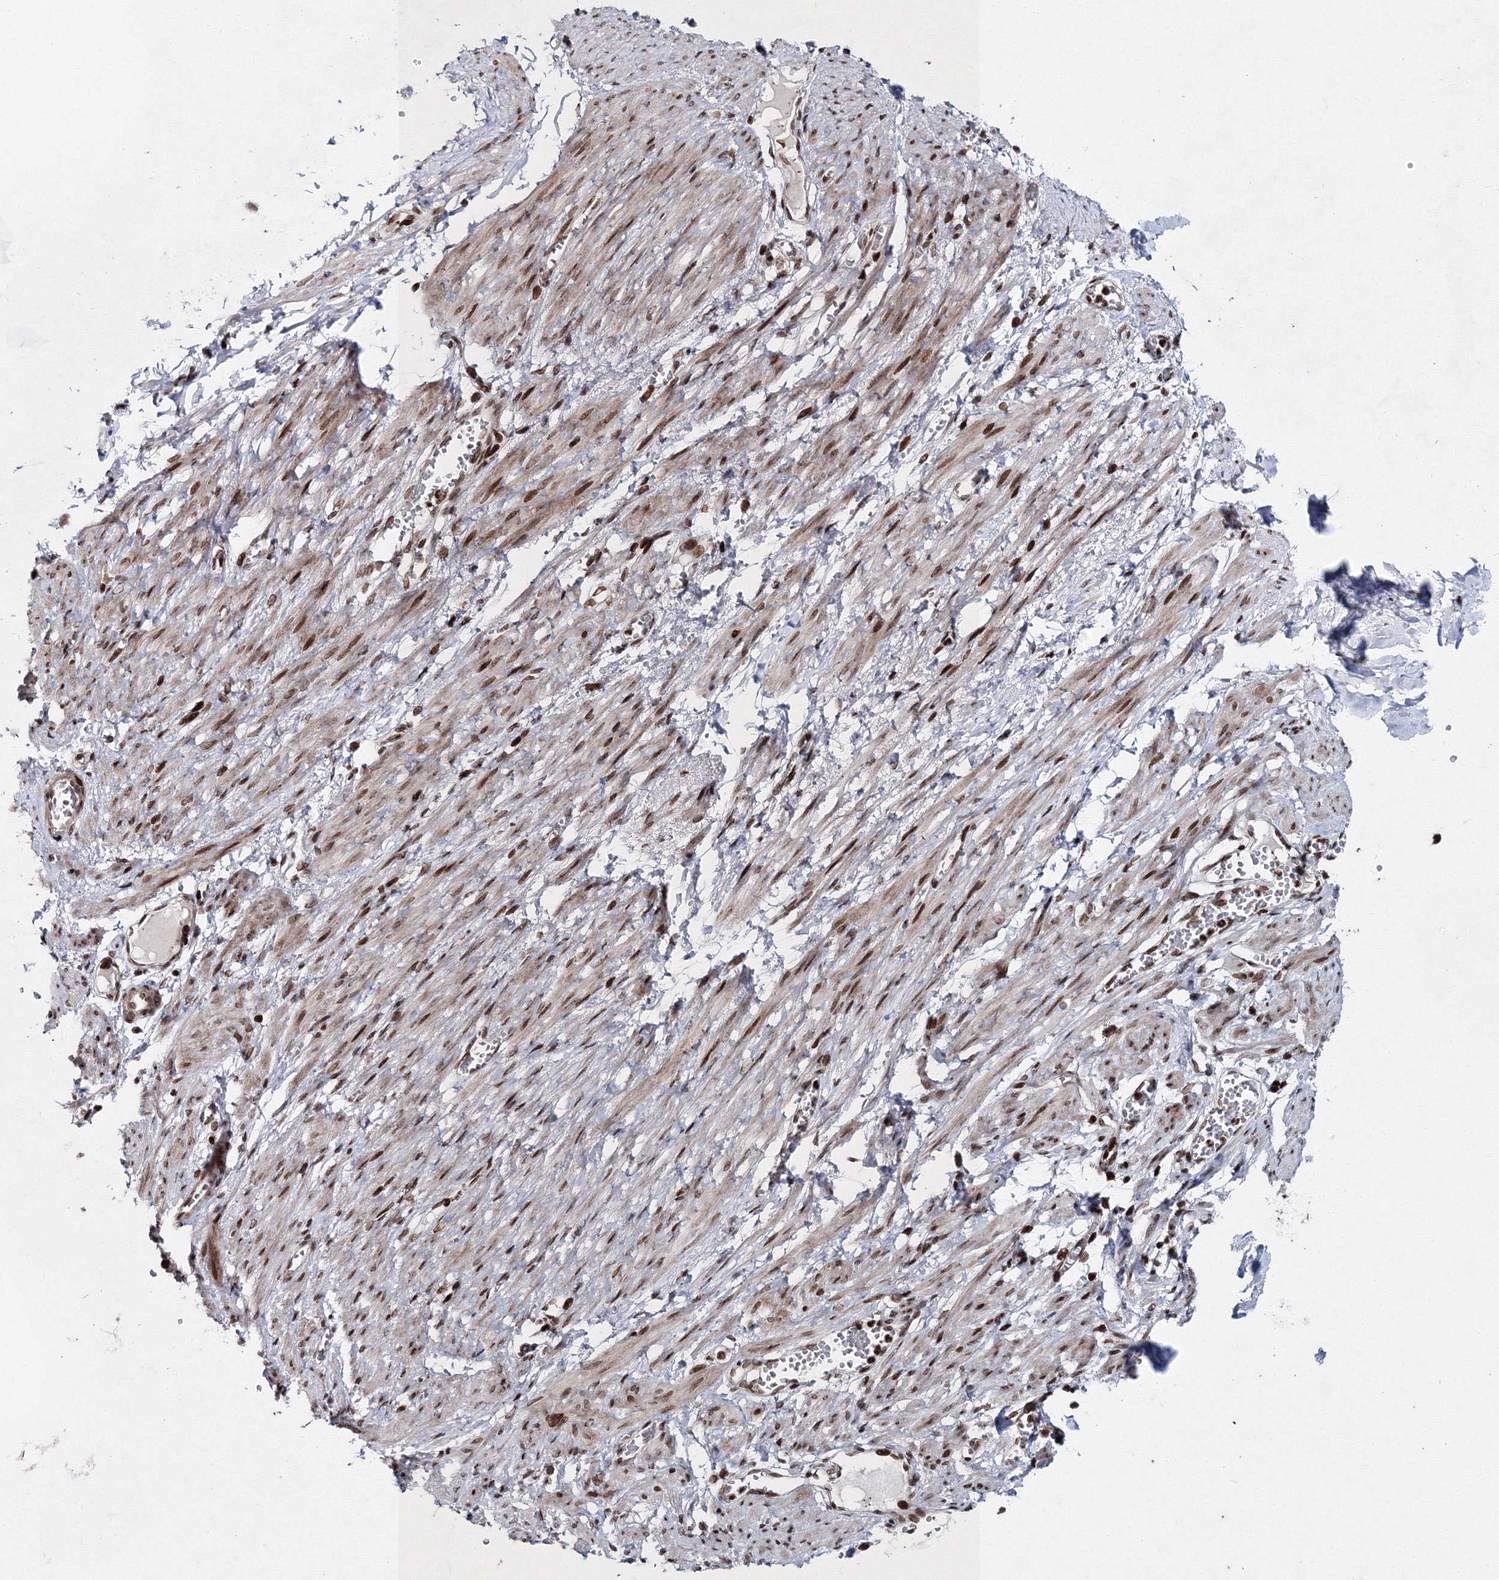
{"staining": {"intensity": "moderate", "quantity": ">75%", "location": "nuclear"}, "tissue": "adipose tissue", "cell_type": "Adipocytes", "image_type": "normal", "snomed": [{"axis": "morphology", "description": "Normal tissue, NOS"}, {"axis": "topography", "description": "Smooth muscle"}, {"axis": "topography", "description": "Peripheral nerve tissue"}], "caption": "The image exhibits staining of normal adipose tissue, revealing moderate nuclear protein staining (brown color) within adipocytes.", "gene": "SMIM29", "patient": {"sex": "female", "age": 39}}